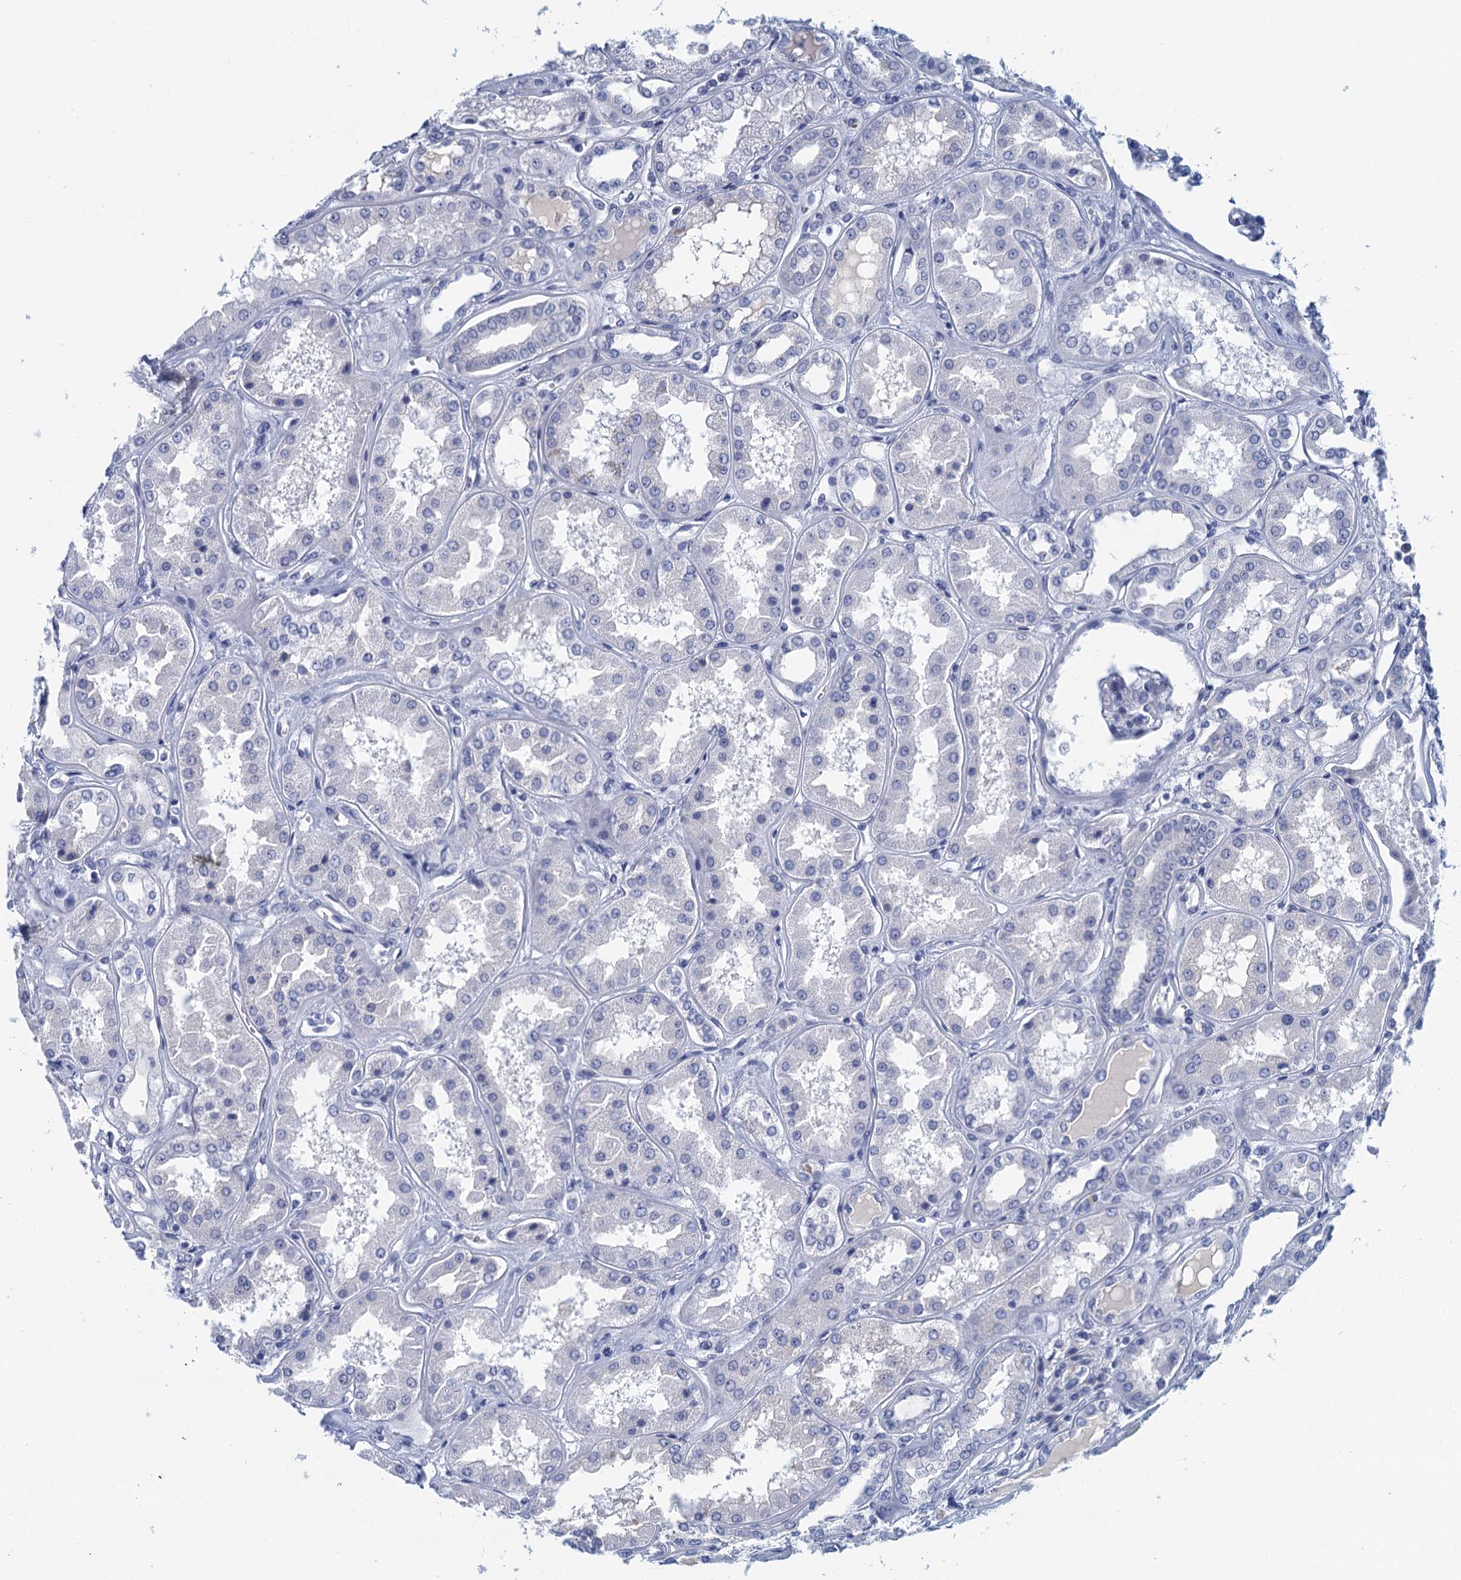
{"staining": {"intensity": "negative", "quantity": "none", "location": "none"}, "tissue": "kidney", "cell_type": "Cells in glomeruli", "image_type": "normal", "snomed": [{"axis": "morphology", "description": "Normal tissue, NOS"}, {"axis": "topography", "description": "Kidney"}], "caption": "A high-resolution image shows immunohistochemistry staining of unremarkable kidney, which shows no significant expression in cells in glomeruli. (DAB (3,3'-diaminobenzidine) IHC with hematoxylin counter stain).", "gene": "CYP51A1", "patient": {"sex": "female", "age": 56}}